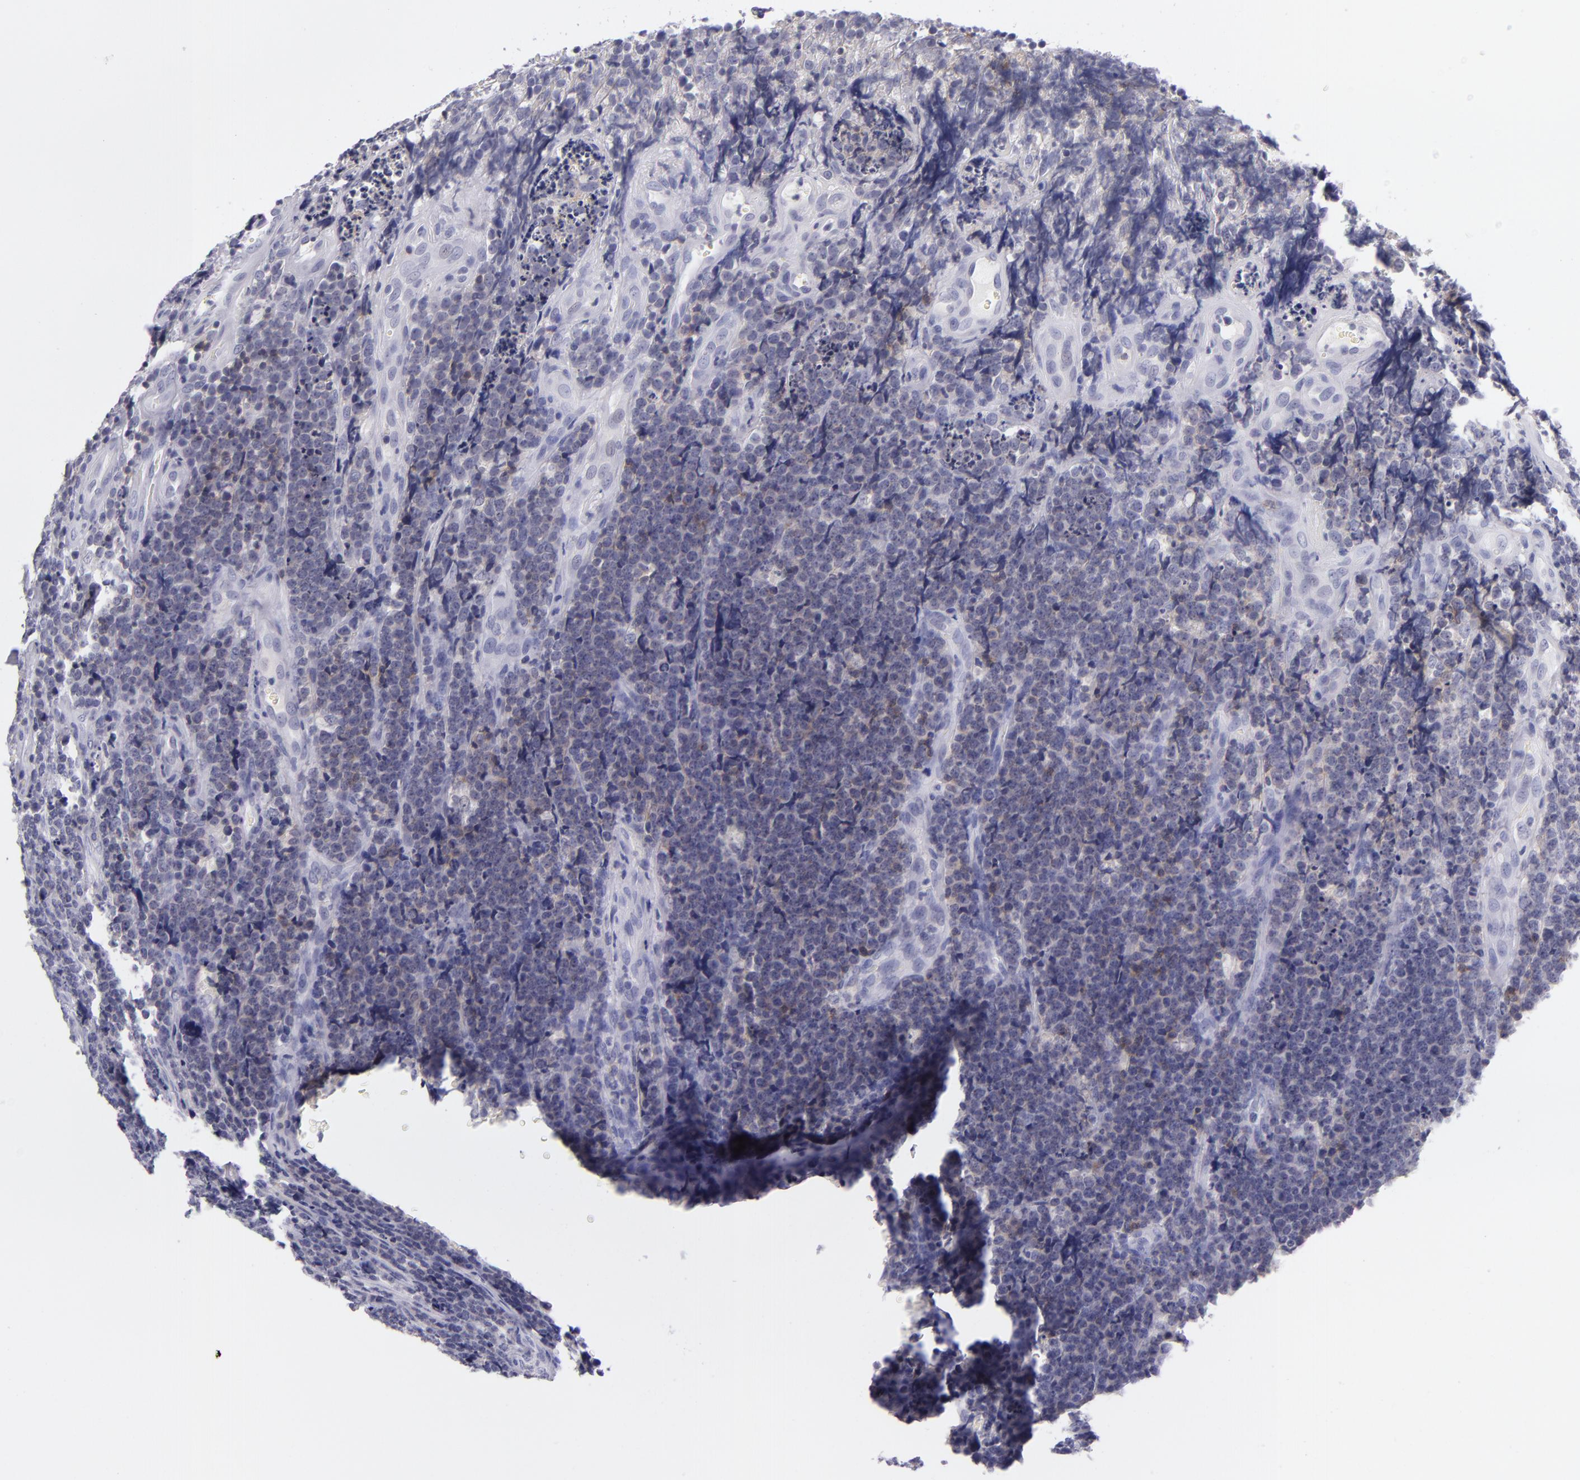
{"staining": {"intensity": "negative", "quantity": "none", "location": "none"}, "tissue": "lymphoma", "cell_type": "Tumor cells", "image_type": "cancer", "snomed": [{"axis": "morphology", "description": "Malignant lymphoma, non-Hodgkin's type, High grade"}, {"axis": "topography", "description": "Small intestine"}, {"axis": "topography", "description": "Colon"}], "caption": "This is an IHC micrograph of lymphoma. There is no positivity in tumor cells.", "gene": "CD48", "patient": {"sex": "male", "age": 8}}